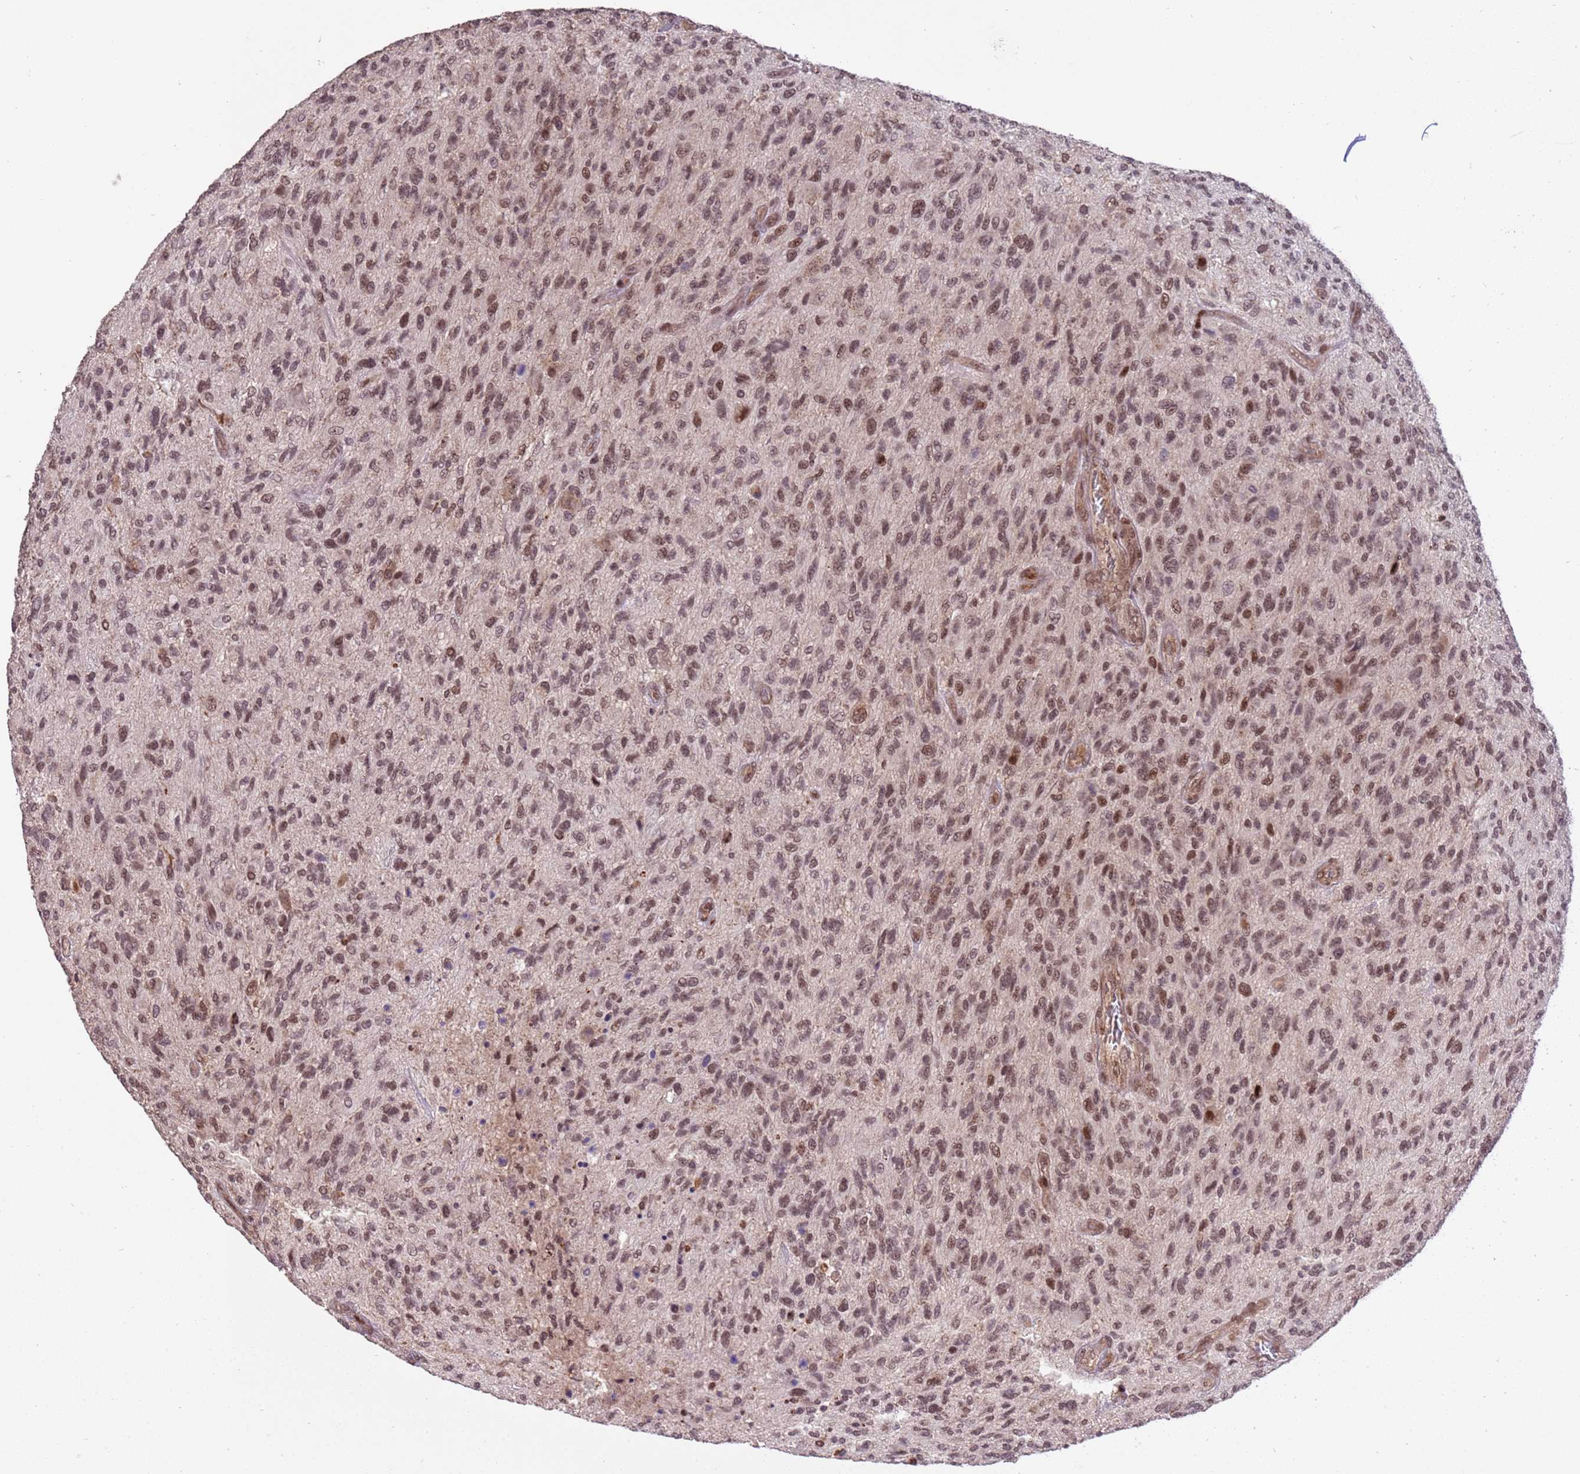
{"staining": {"intensity": "moderate", "quantity": ">75%", "location": "nuclear"}, "tissue": "glioma", "cell_type": "Tumor cells", "image_type": "cancer", "snomed": [{"axis": "morphology", "description": "Glioma, malignant, High grade"}, {"axis": "topography", "description": "Brain"}], "caption": "Tumor cells show medium levels of moderate nuclear positivity in approximately >75% of cells in human malignant glioma (high-grade). Using DAB (3,3'-diaminobenzidine) (brown) and hematoxylin (blue) stains, captured at high magnification using brightfield microscopy.", "gene": "PPM1H", "patient": {"sex": "male", "age": 47}}